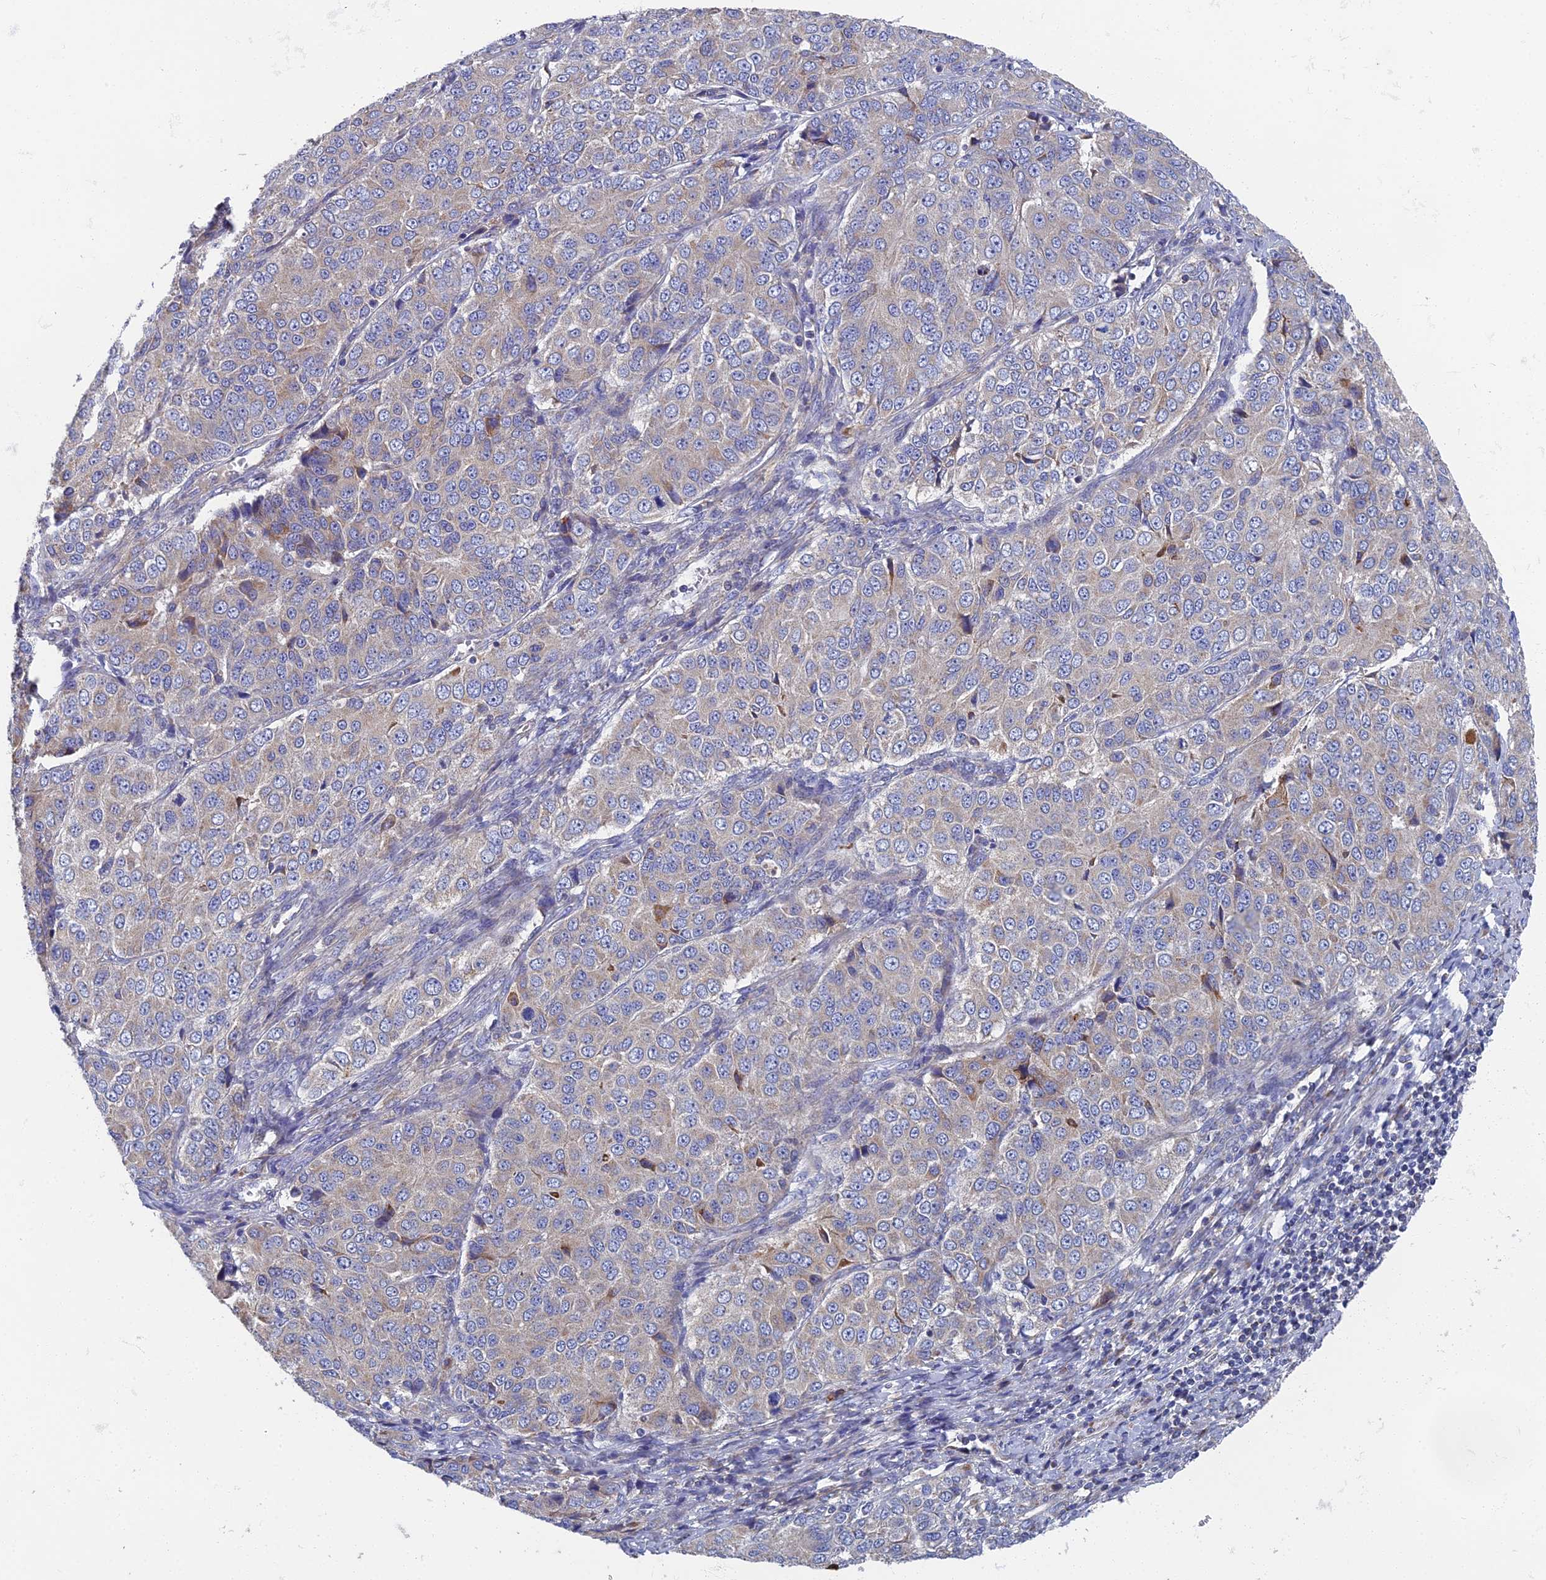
{"staining": {"intensity": "weak", "quantity": "<25%", "location": "cytoplasmic/membranous"}, "tissue": "ovarian cancer", "cell_type": "Tumor cells", "image_type": "cancer", "snomed": [{"axis": "morphology", "description": "Carcinoma, endometroid"}, {"axis": "topography", "description": "Ovary"}], "caption": "High magnification brightfield microscopy of ovarian cancer (endometroid carcinoma) stained with DAB (brown) and counterstained with hematoxylin (blue): tumor cells show no significant expression.", "gene": "RNASEK", "patient": {"sex": "female", "age": 51}}